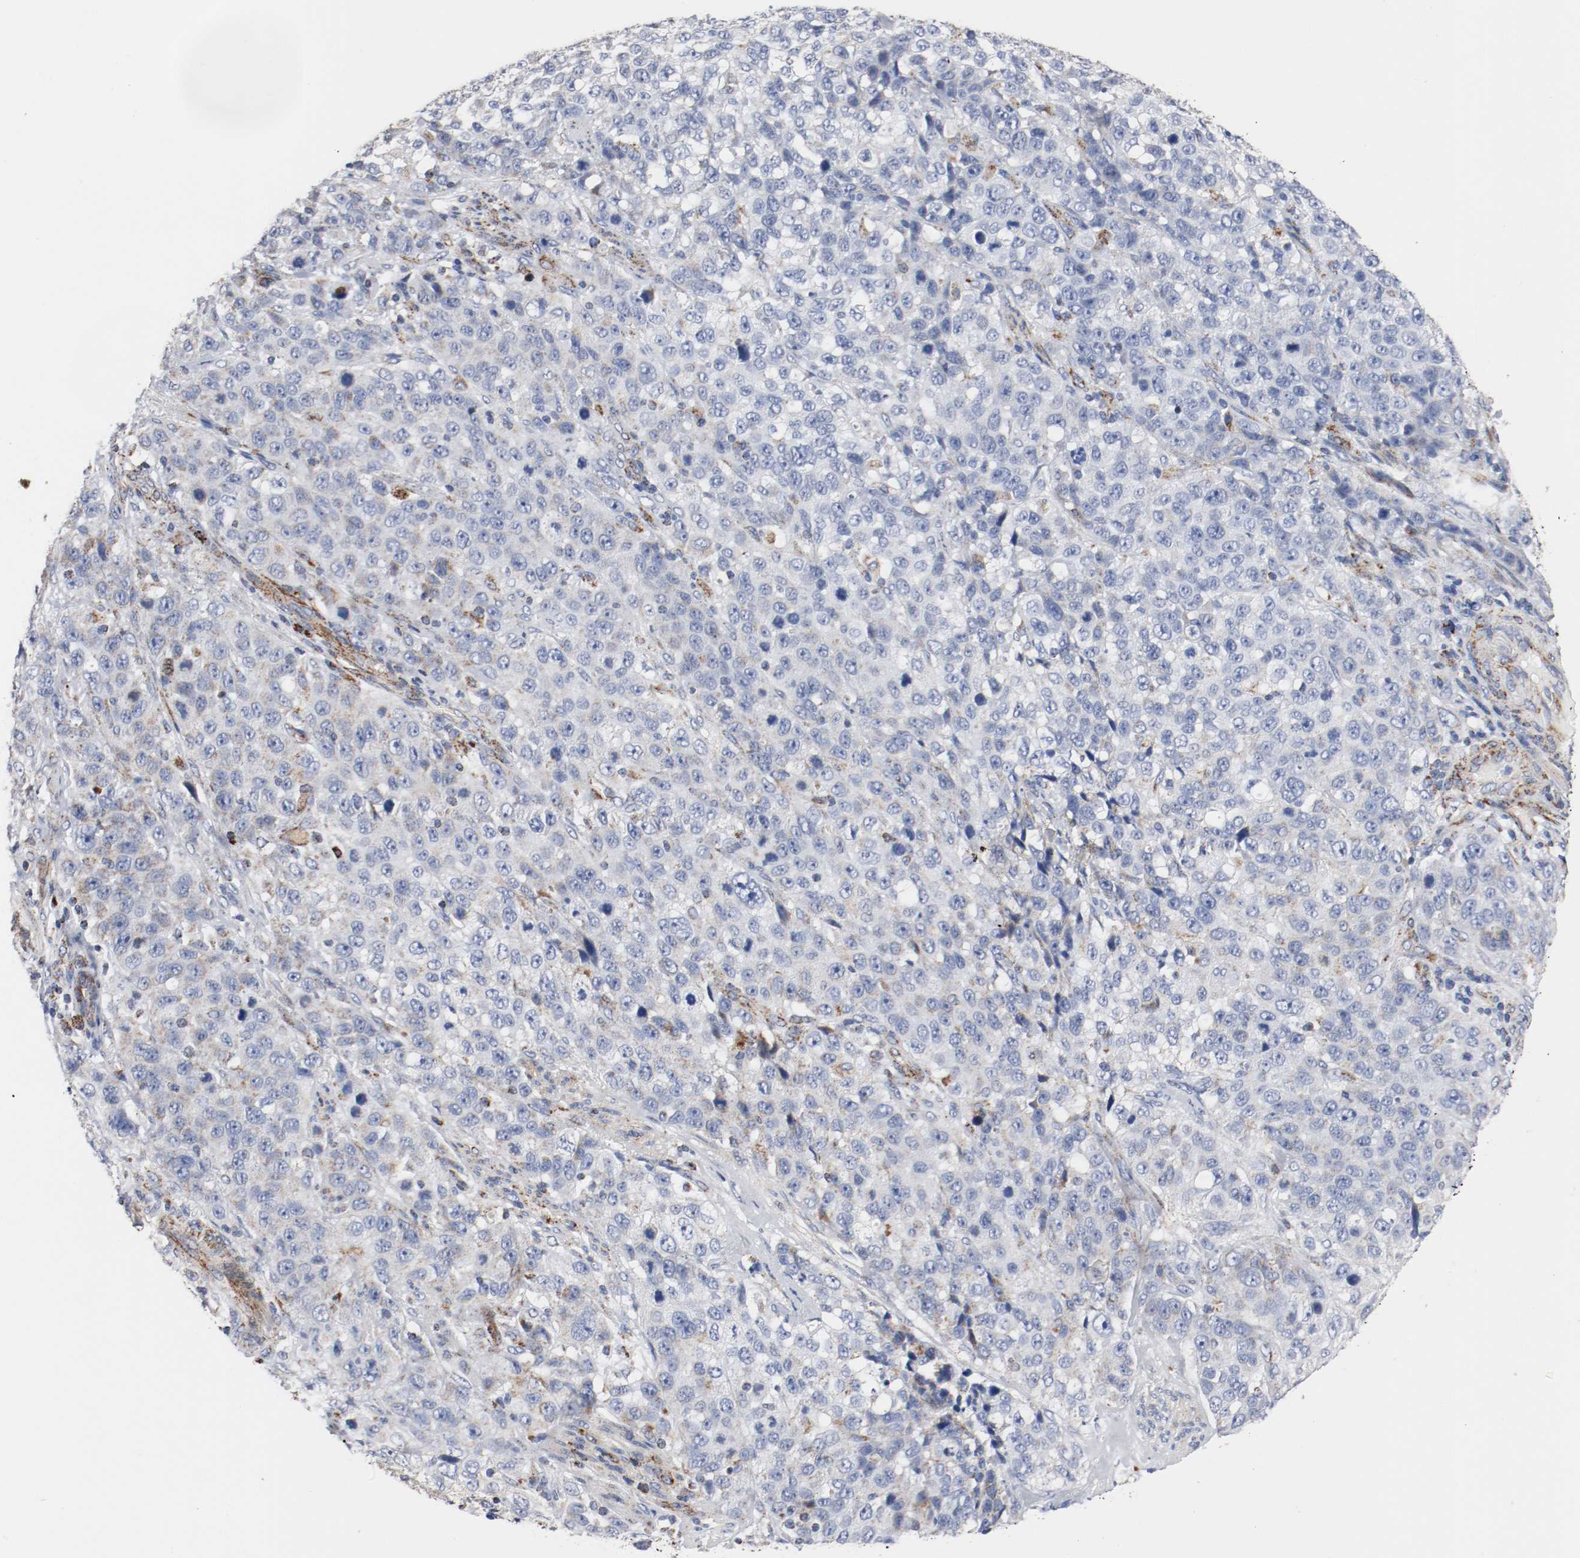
{"staining": {"intensity": "negative", "quantity": "none", "location": "none"}, "tissue": "stomach cancer", "cell_type": "Tumor cells", "image_type": "cancer", "snomed": [{"axis": "morphology", "description": "Normal tissue, NOS"}, {"axis": "morphology", "description": "Adenocarcinoma, NOS"}, {"axis": "topography", "description": "Stomach"}], "caption": "Adenocarcinoma (stomach) stained for a protein using IHC reveals no expression tumor cells.", "gene": "TUBD1", "patient": {"sex": "male", "age": 48}}